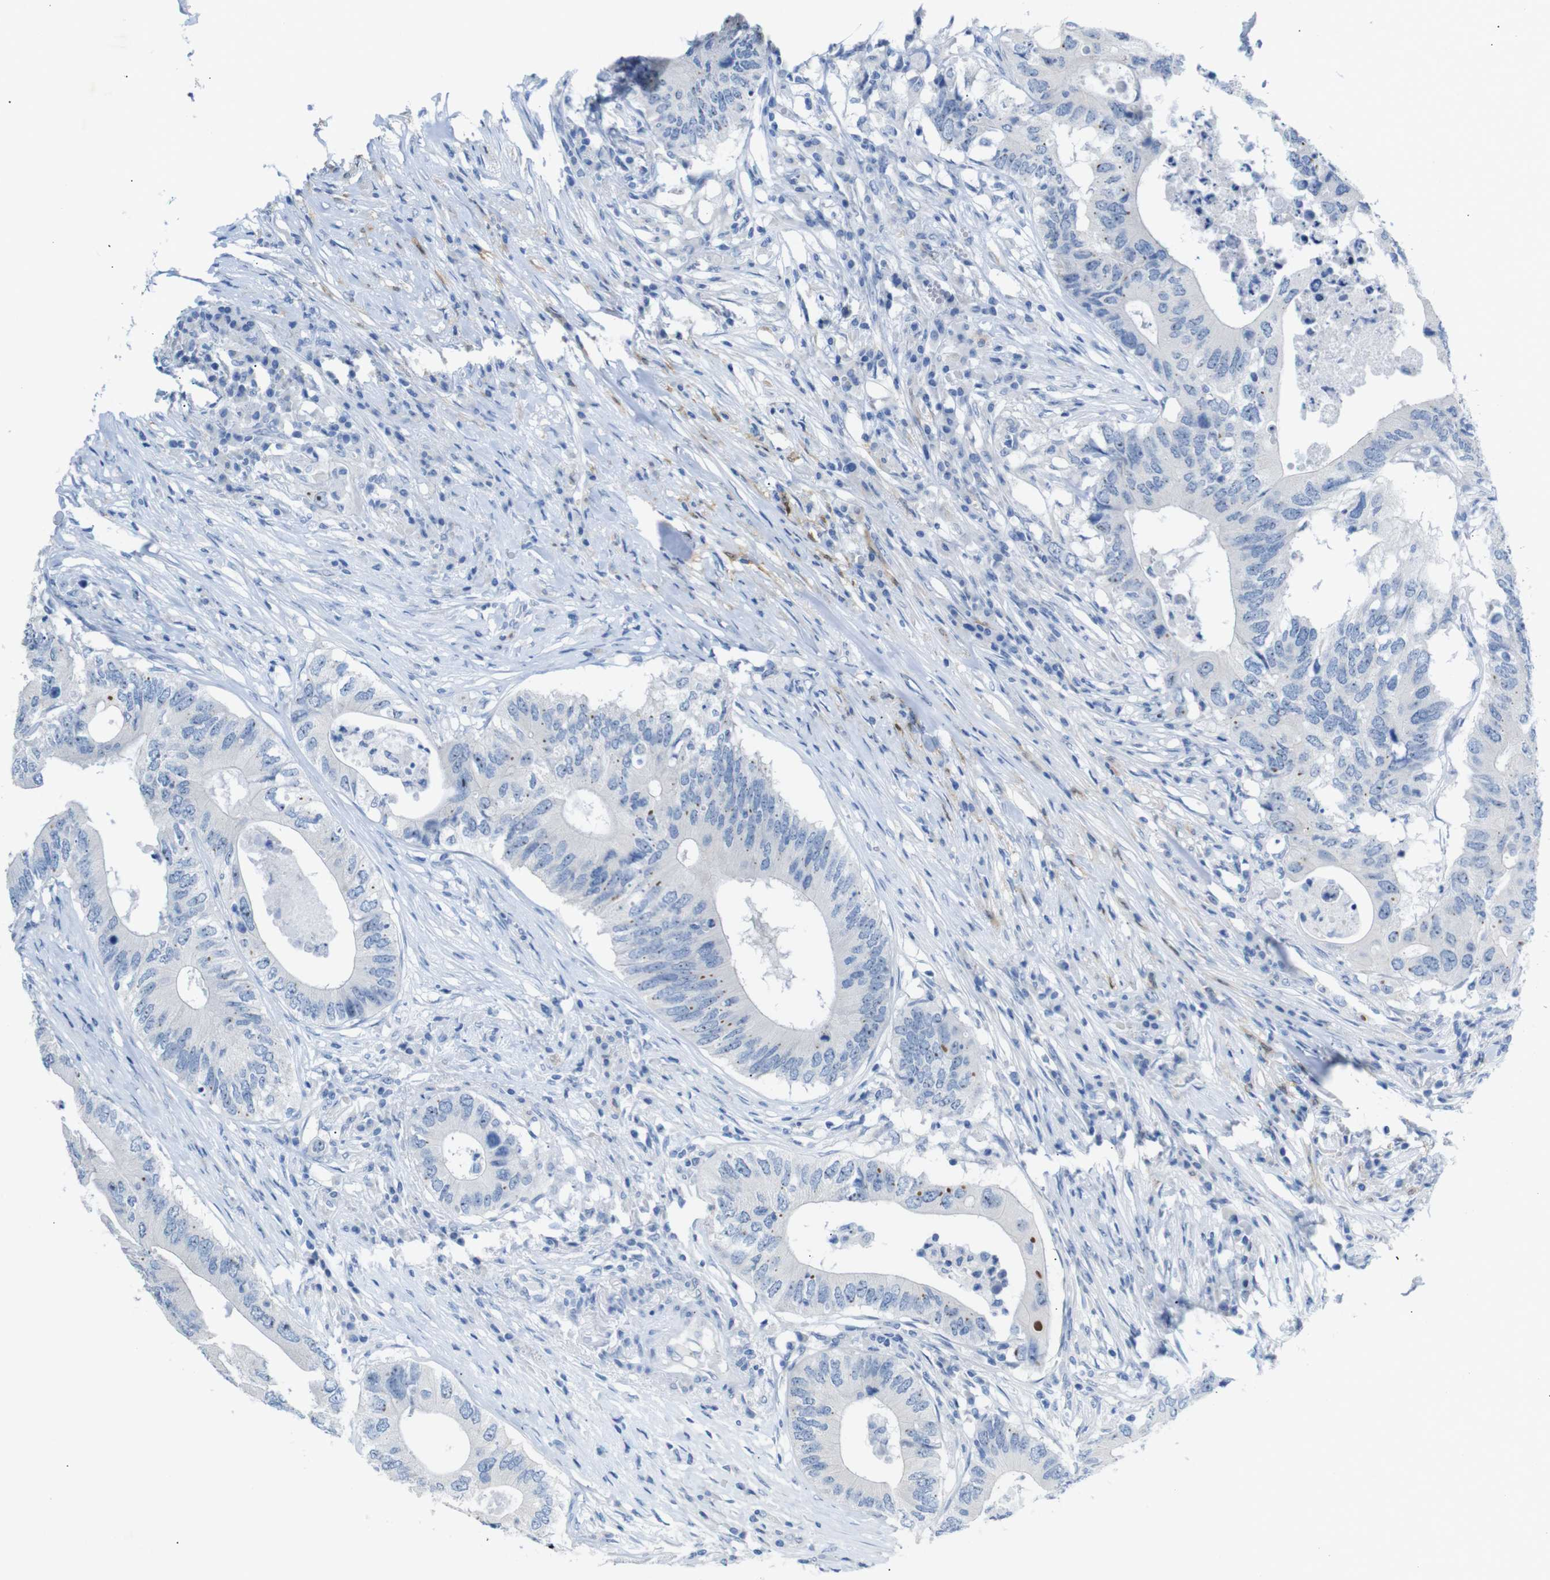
{"staining": {"intensity": "weak", "quantity": "25%-75%", "location": "nuclear"}, "tissue": "colorectal cancer", "cell_type": "Tumor cells", "image_type": "cancer", "snomed": [{"axis": "morphology", "description": "Adenocarcinoma, NOS"}, {"axis": "topography", "description": "Colon"}], "caption": "Immunohistochemistry (IHC) of colorectal cancer exhibits low levels of weak nuclear staining in approximately 25%-75% of tumor cells. The staining was performed using DAB (3,3'-diaminobenzidine) to visualize the protein expression in brown, while the nuclei were stained in blue with hematoxylin (Magnification: 20x).", "gene": "C1orf210", "patient": {"sex": "male", "age": 71}}